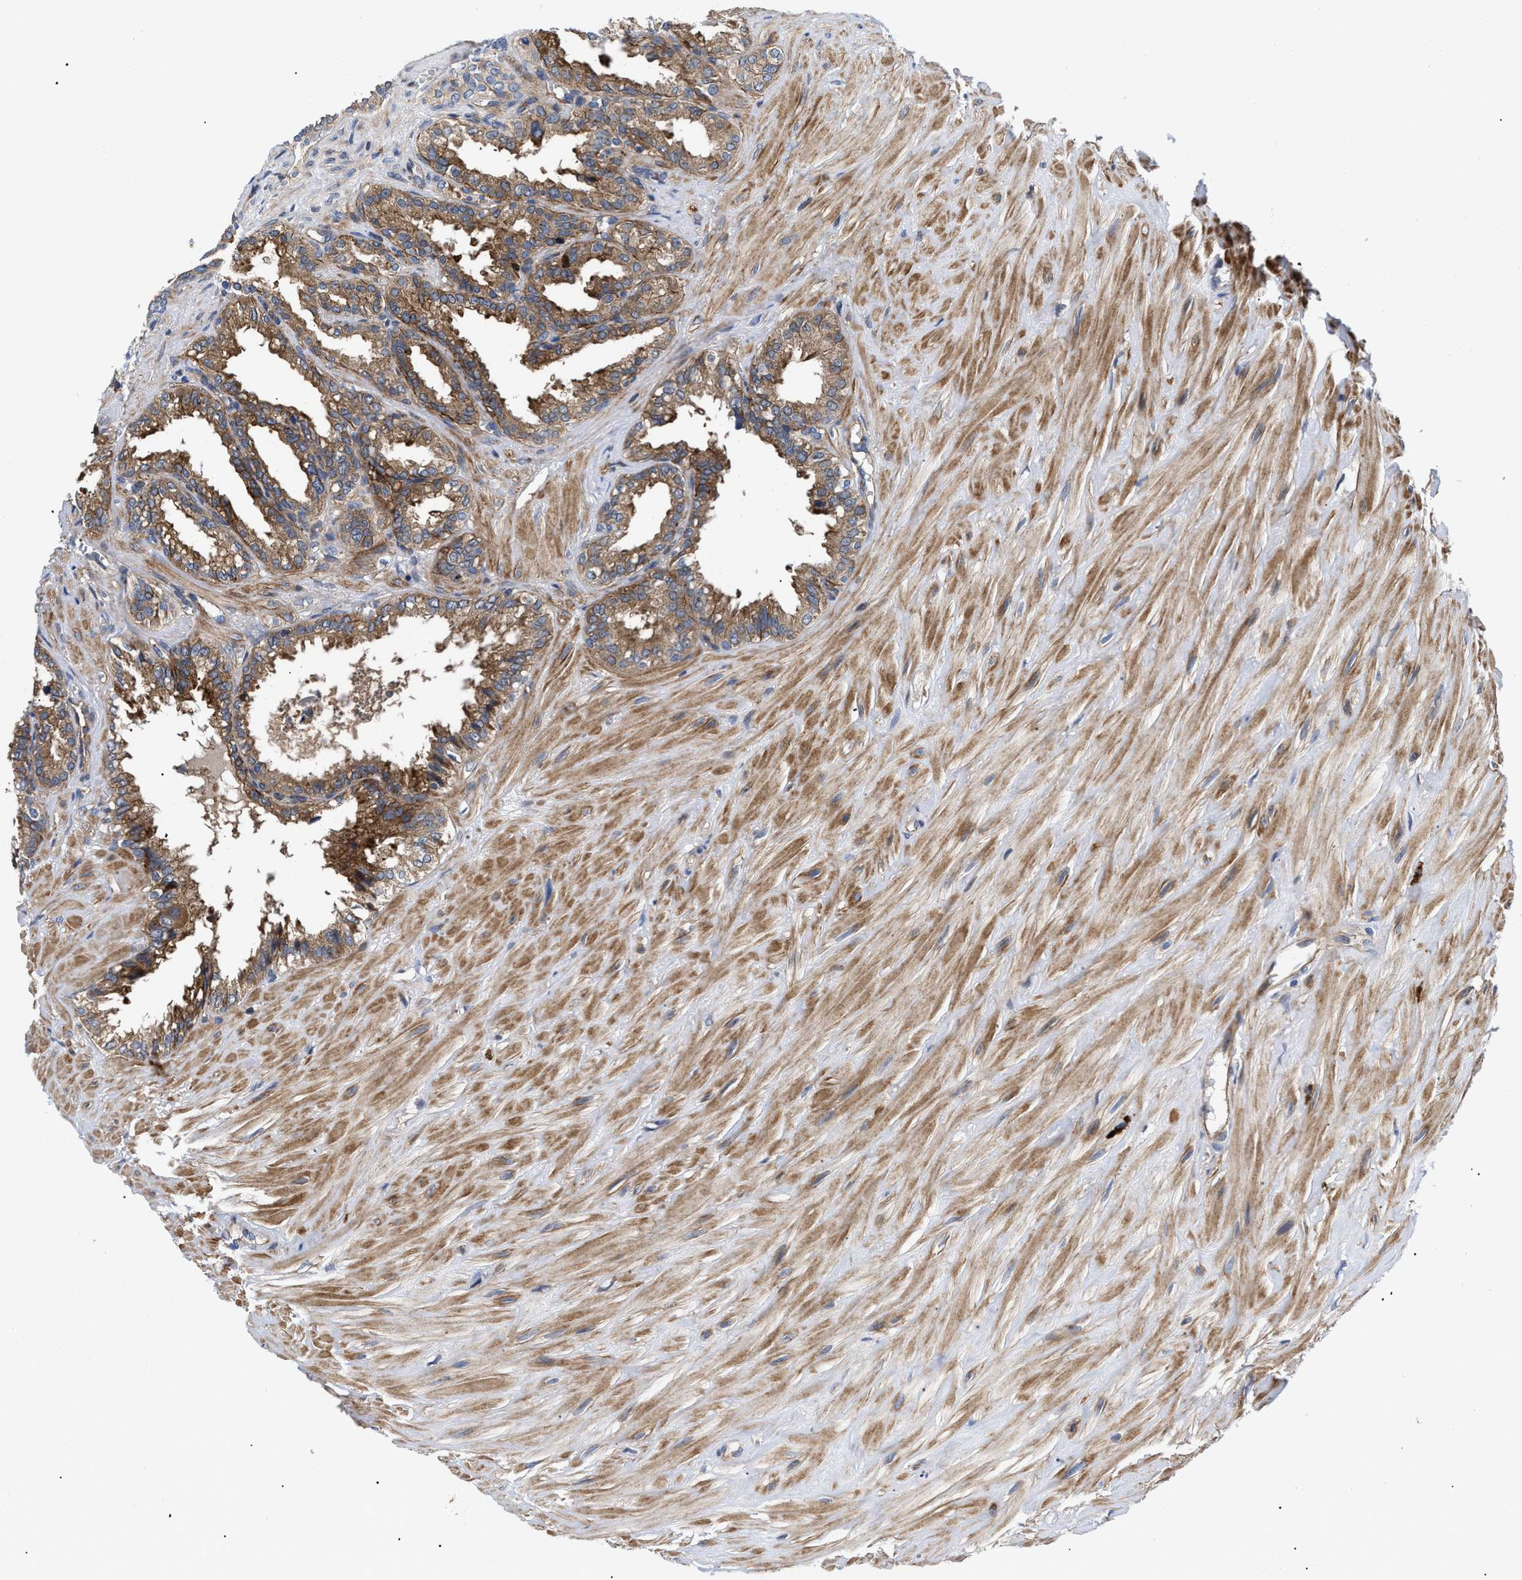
{"staining": {"intensity": "moderate", "quantity": ">75%", "location": "cytoplasmic/membranous"}, "tissue": "seminal vesicle", "cell_type": "Glandular cells", "image_type": "normal", "snomed": [{"axis": "morphology", "description": "Normal tissue, NOS"}, {"axis": "topography", "description": "Seminal veicle"}], "caption": "Seminal vesicle stained with a brown dye exhibits moderate cytoplasmic/membranous positive expression in approximately >75% of glandular cells.", "gene": "SPAST", "patient": {"sex": "male", "age": 64}}